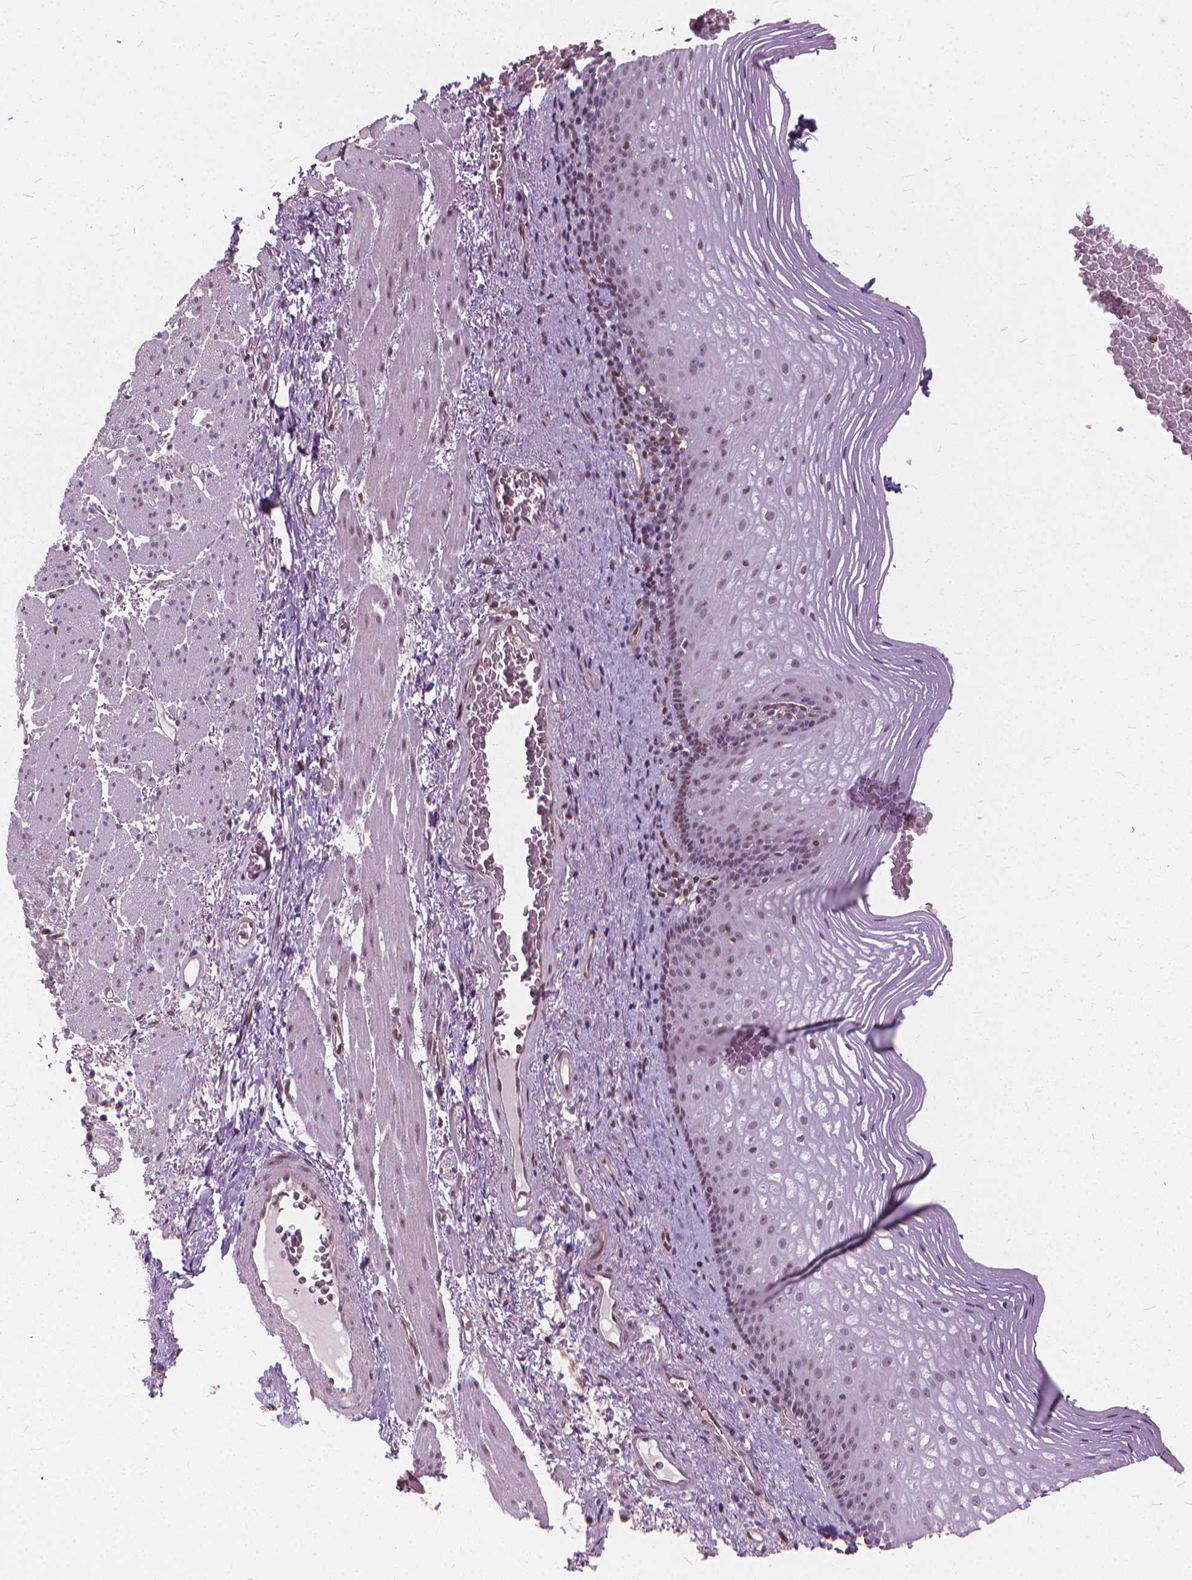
{"staining": {"intensity": "moderate", "quantity": ">75%", "location": "nuclear"}, "tissue": "esophagus", "cell_type": "Squamous epithelial cells", "image_type": "normal", "snomed": [{"axis": "morphology", "description": "Normal tissue, NOS"}, {"axis": "topography", "description": "Esophagus"}], "caption": "The photomicrograph shows staining of normal esophagus, revealing moderate nuclear protein expression (brown color) within squamous epithelial cells.", "gene": "STAT5B", "patient": {"sex": "male", "age": 76}}